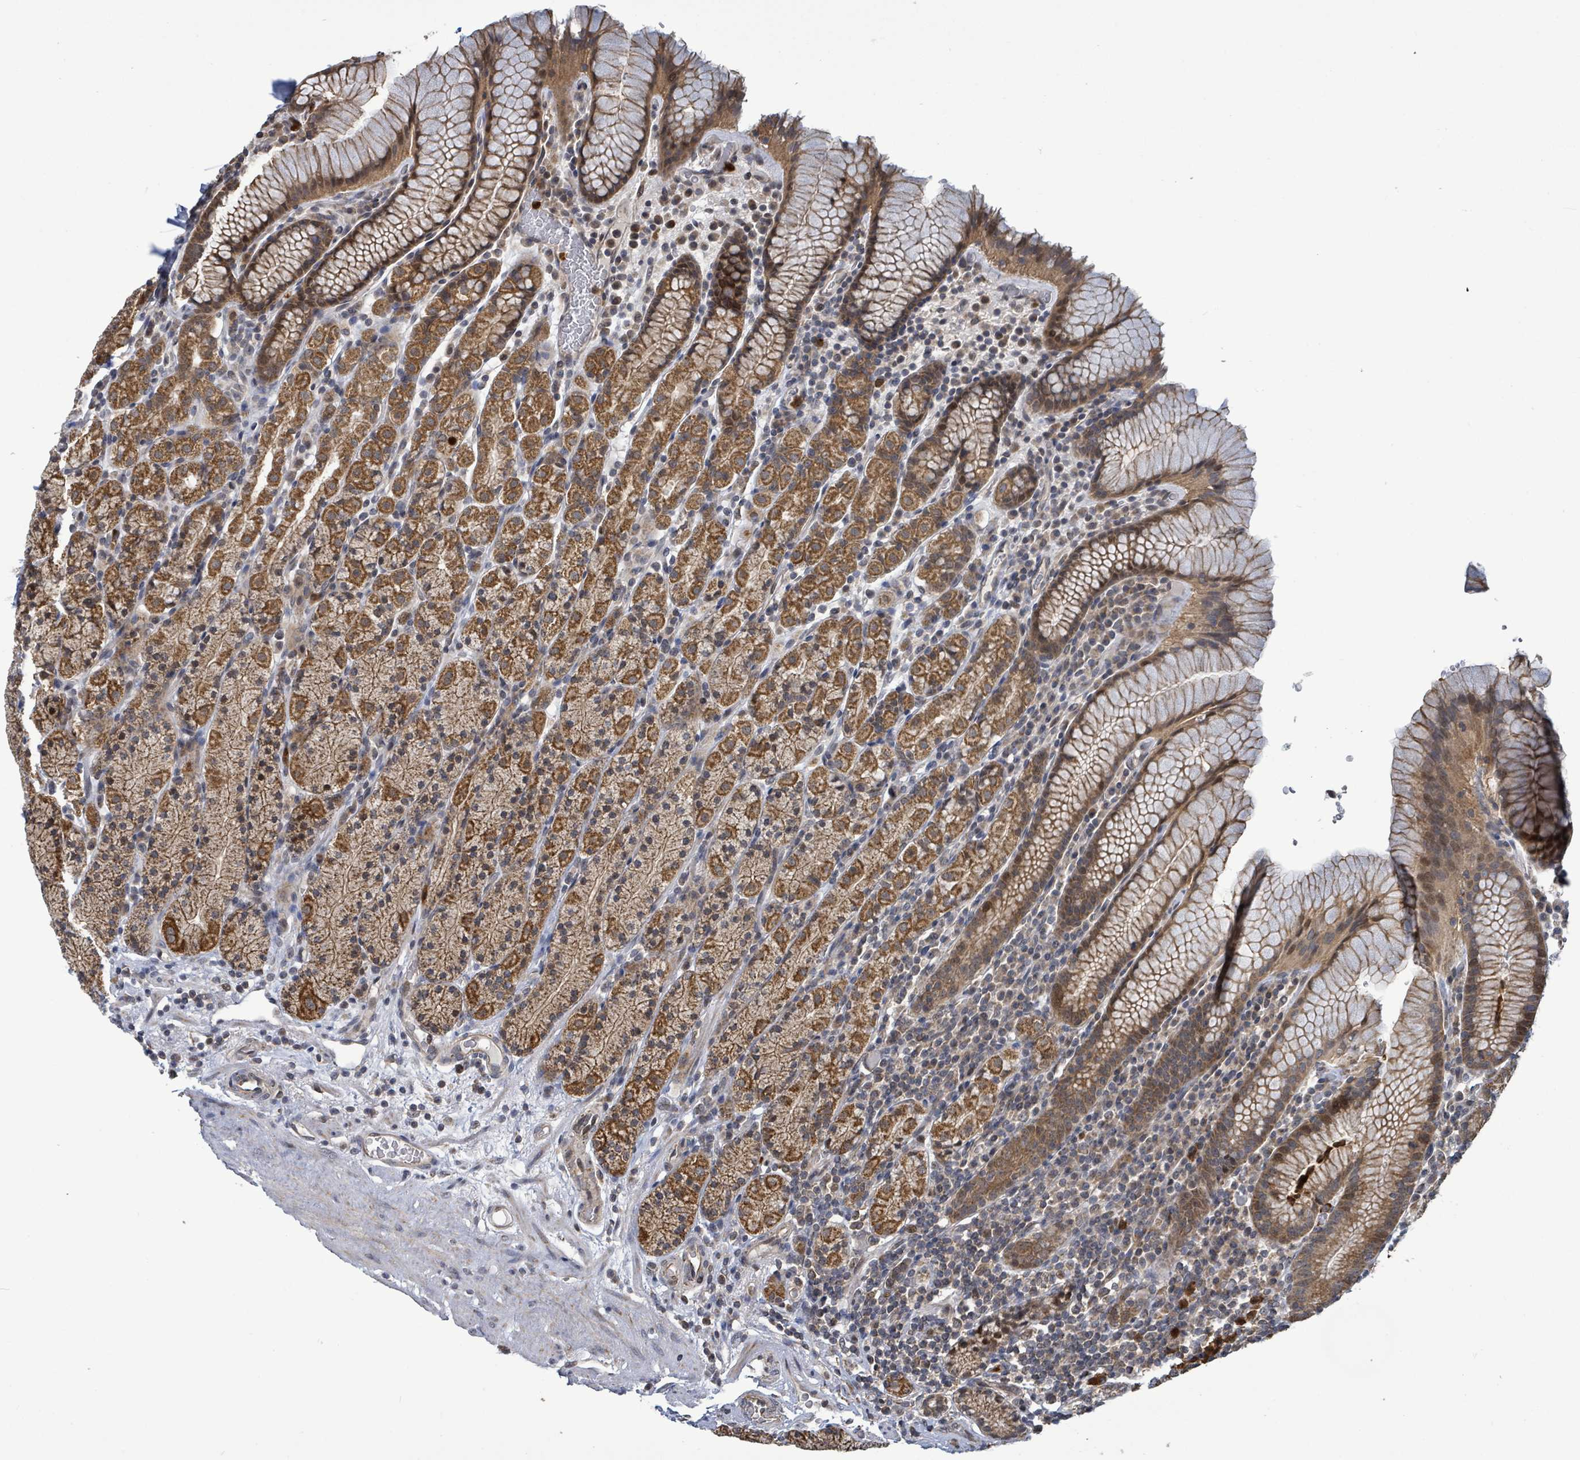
{"staining": {"intensity": "strong", "quantity": ">75%", "location": "cytoplasmic/membranous,nuclear"}, "tissue": "stomach", "cell_type": "Glandular cells", "image_type": "normal", "snomed": [{"axis": "morphology", "description": "Normal tissue, NOS"}, {"axis": "topography", "description": "Stomach, upper"}, {"axis": "topography", "description": "Stomach"}], "caption": "Unremarkable stomach demonstrates strong cytoplasmic/membranous,nuclear staining in about >75% of glandular cells The staining was performed using DAB to visualize the protein expression in brown, while the nuclei were stained in blue with hematoxylin (Magnification: 20x)..", "gene": "COQ6", "patient": {"sex": "male", "age": 62}}